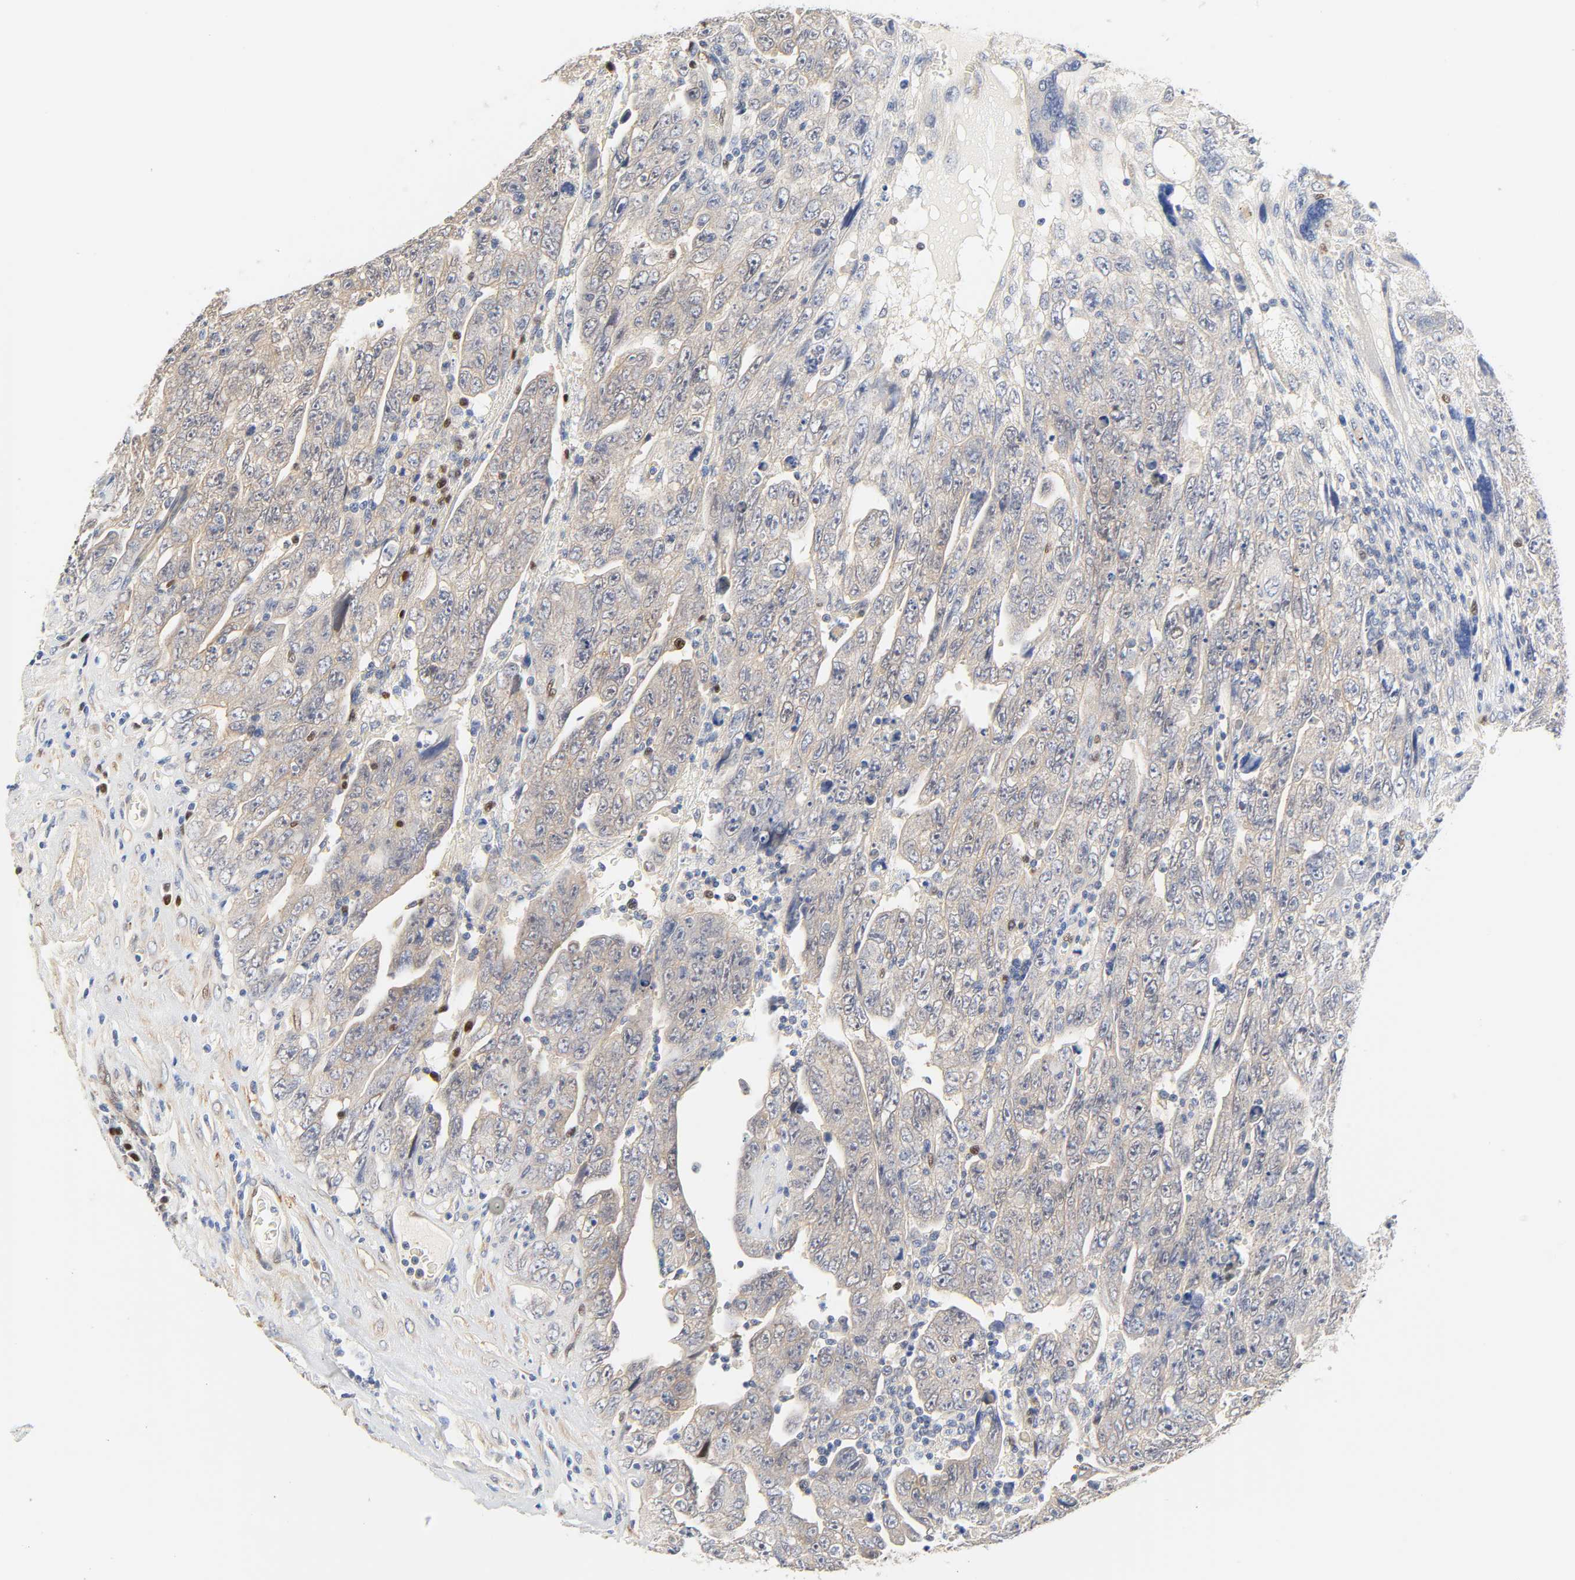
{"staining": {"intensity": "negative", "quantity": "none", "location": "none"}, "tissue": "testis cancer", "cell_type": "Tumor cells", "image_type": "cancer", "snomed": [{"axis": "morphology", "description": "Carcinoma, Embryonal, NOS"}, {"axis": "topography", "description": "Testis"}], "caption": "A high-resolution photomicrograph shows immunohistochemistry (IHC) staining of embryonal carcinoma (testis), which reveals no significant expression in tumor cells.", "gene": "BORCS8-MEF2B", "patient": {"sex": "male", "age": 28}}